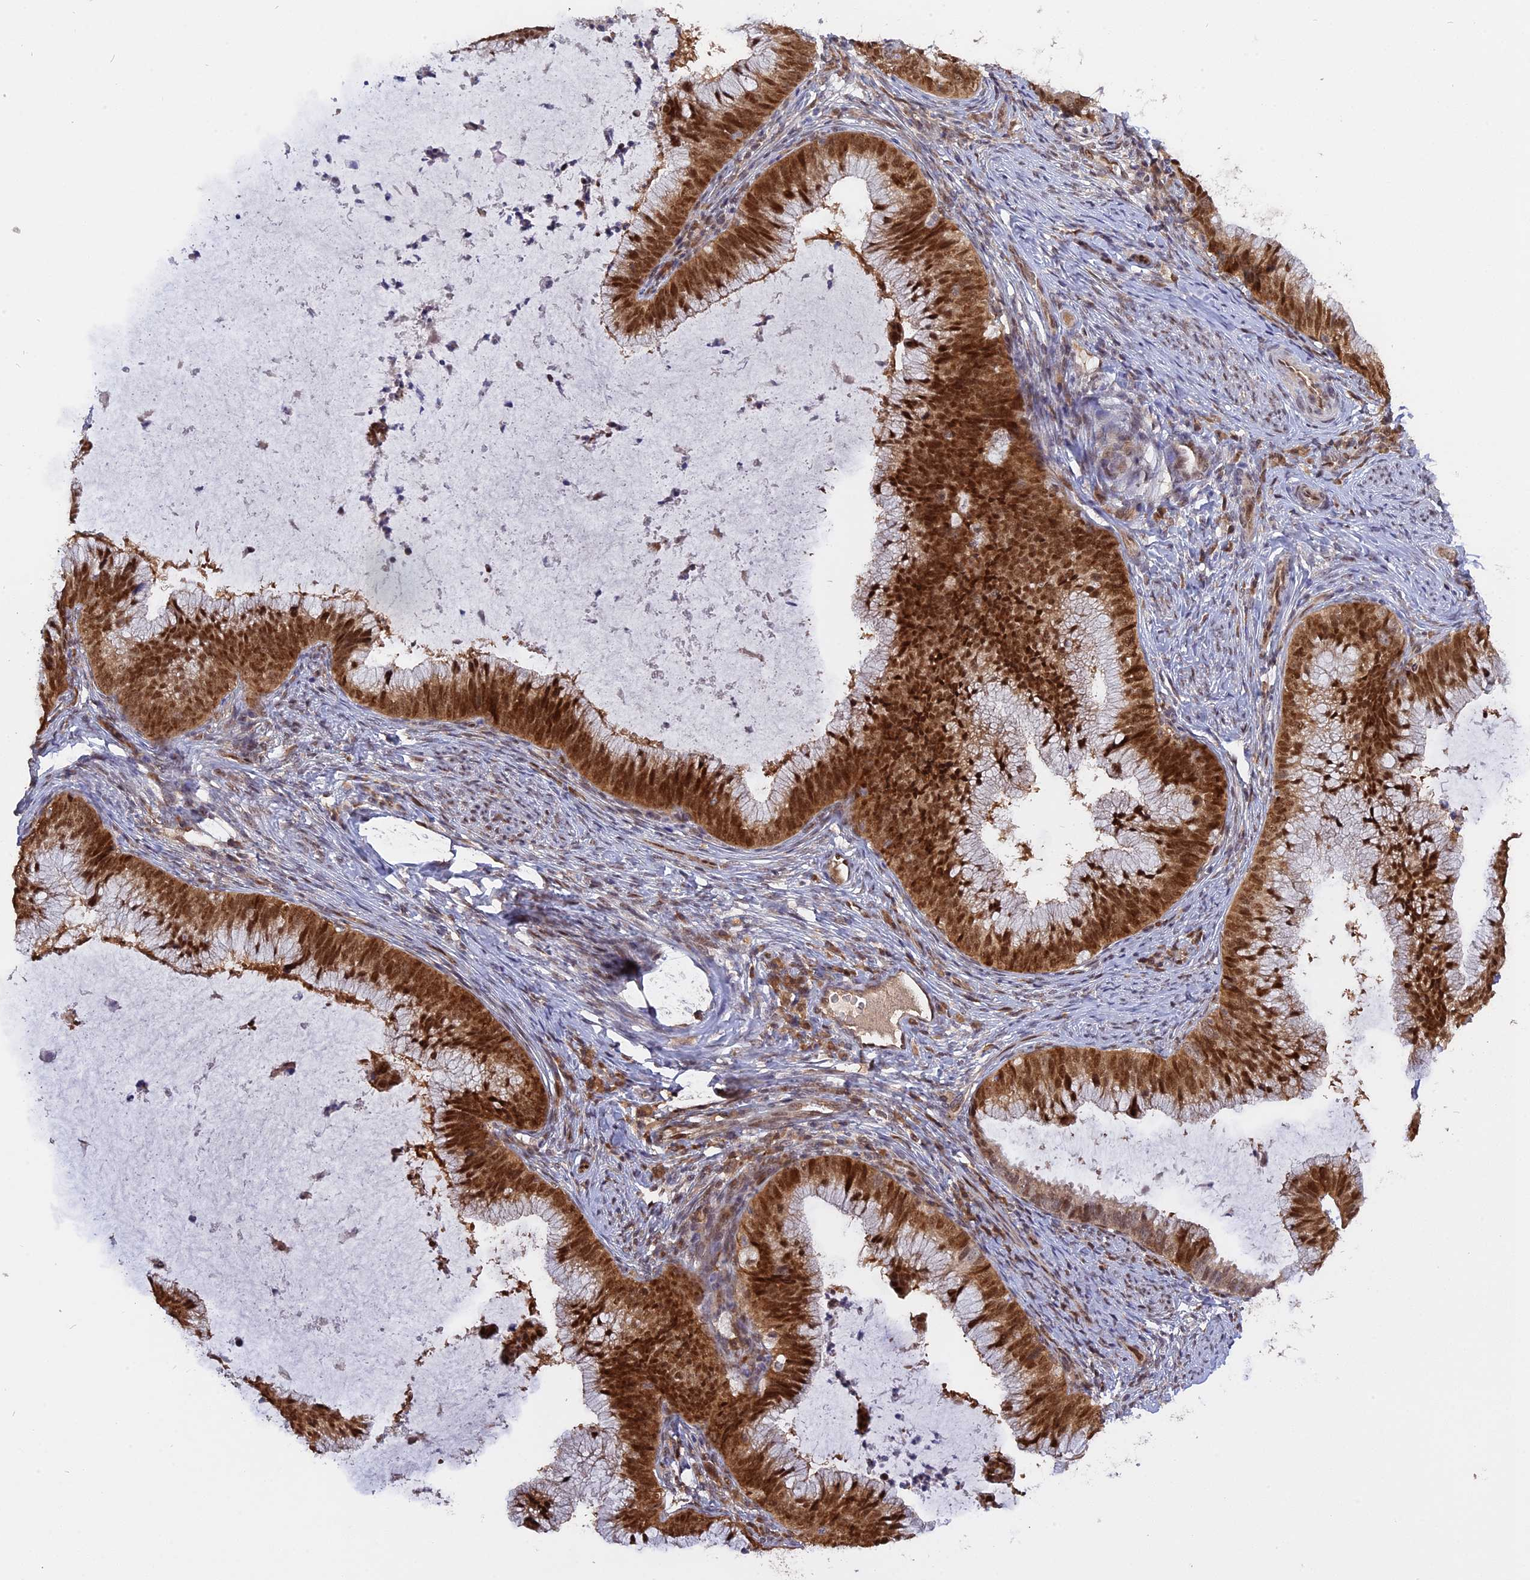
{"staining": {"intensity": "strong", "quantity": ">75%", "location": "nuclear"}, "tissue": "cervical cancer", "cell_type": "Tumor cells", "image_type": "cancer", "snomed": [{"axis": "morphology", "description": "Adenocarcinoma, NOS"}, {"axis": "topography", "description": "Cervix"}], "caption": "An immunohistochemistry (IHC) photomicrograph of tumor tissue is shown. Protein staining in brown shows strong nuclear positivity in adenocarcinoma (cervical) within tumor cells. Nuclei are stained in blue.", "gene": "ZNF428", "patient": {"sex": "female", "age": 36}}